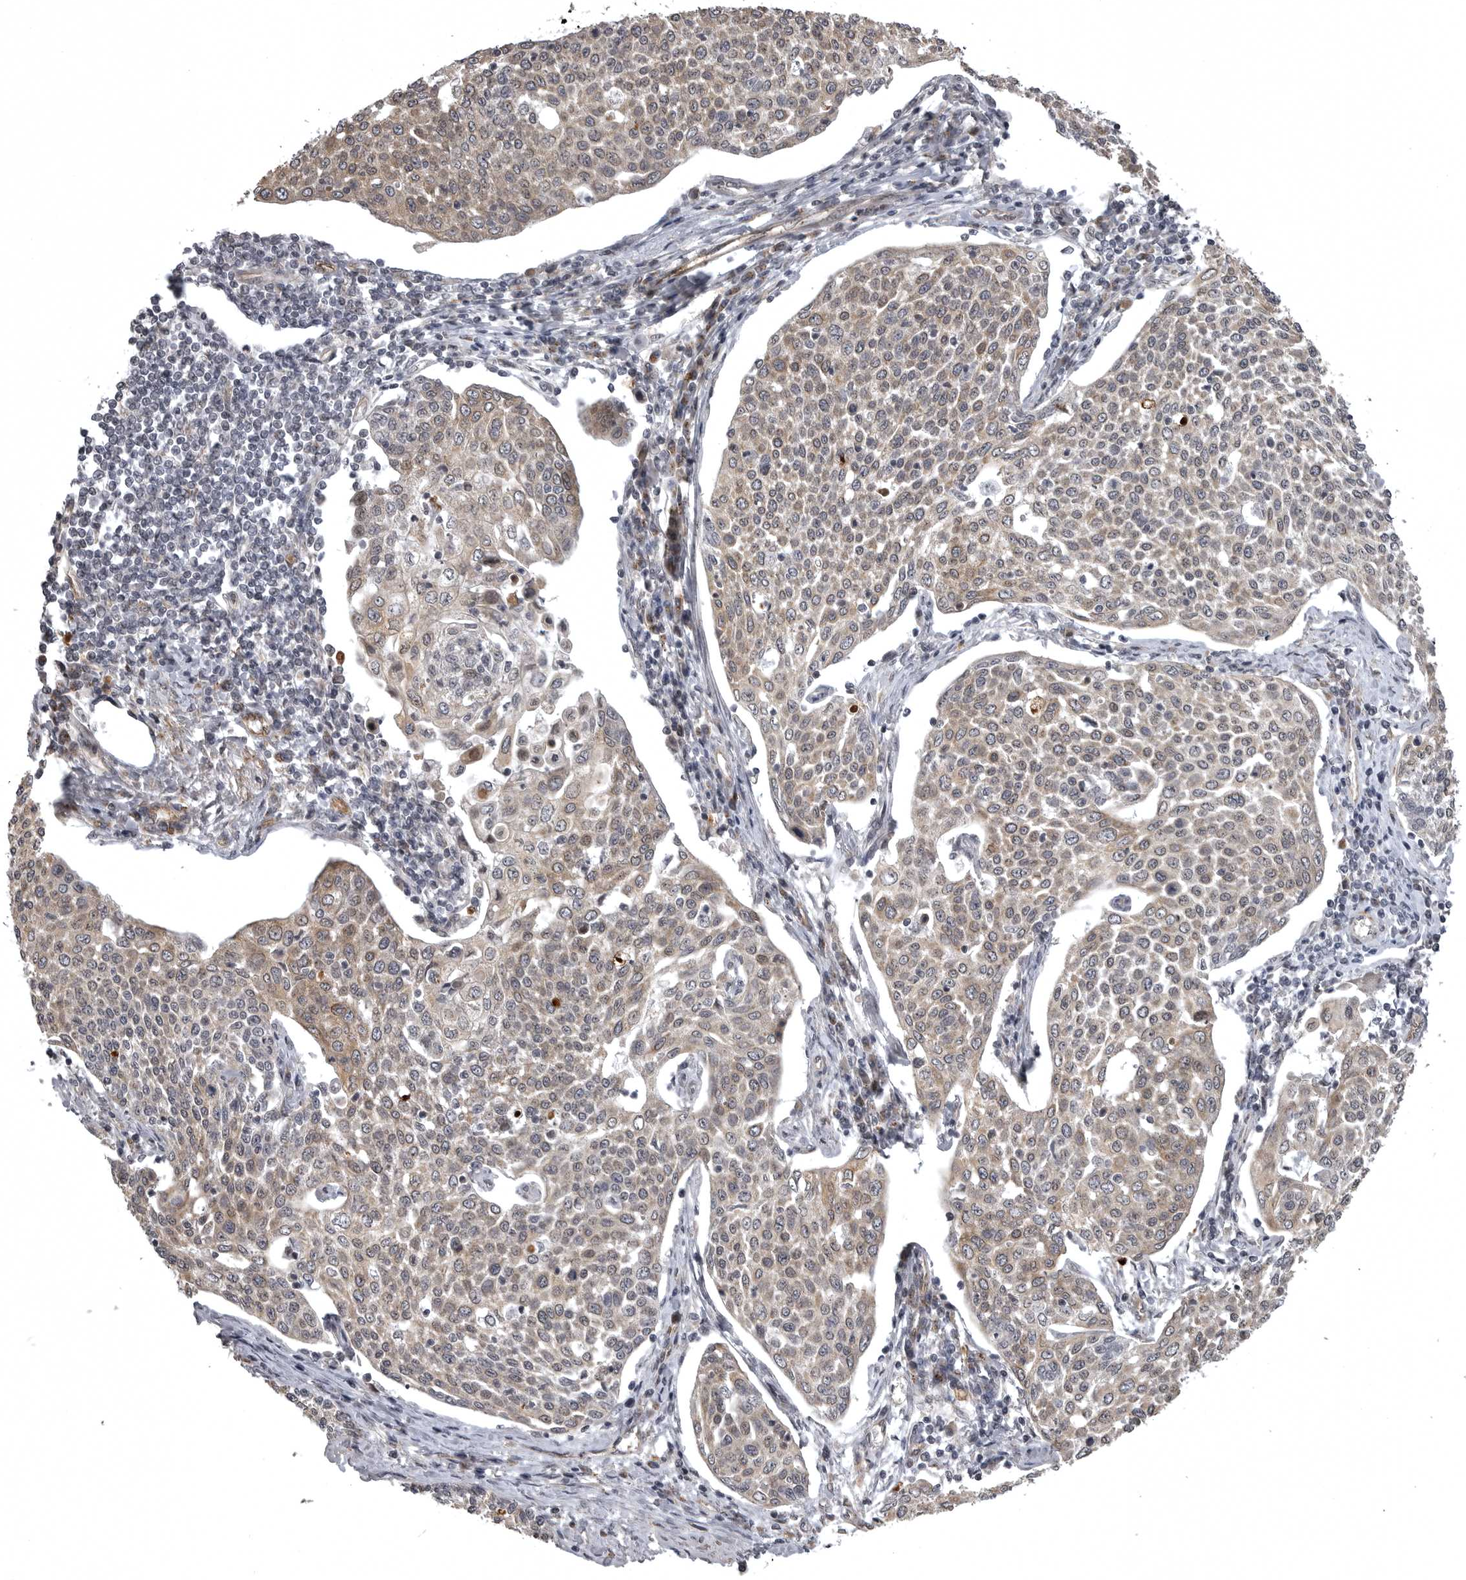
{"staining": {"intensity": "weak", "quantity": ">75%", "location": "cytoplasmic/membranous"}, "tissue": "cervical cancer", "cell_type": "Tumor cells", "image_type": "cancer", "snomed": [{"axis": "morphology", "description": "Squamous cell carcinoma, NOS"}, {"axis": "topography", "description": "Cervix"}], "caption": "The image reveals a brown stain indicating the presence of a protein in the cytoplasmic/membranous of tumor cells in squamous cell carcinoma (cervical).", "gene": "SNX16", "patient": {"sex": "female", "age": 34}}